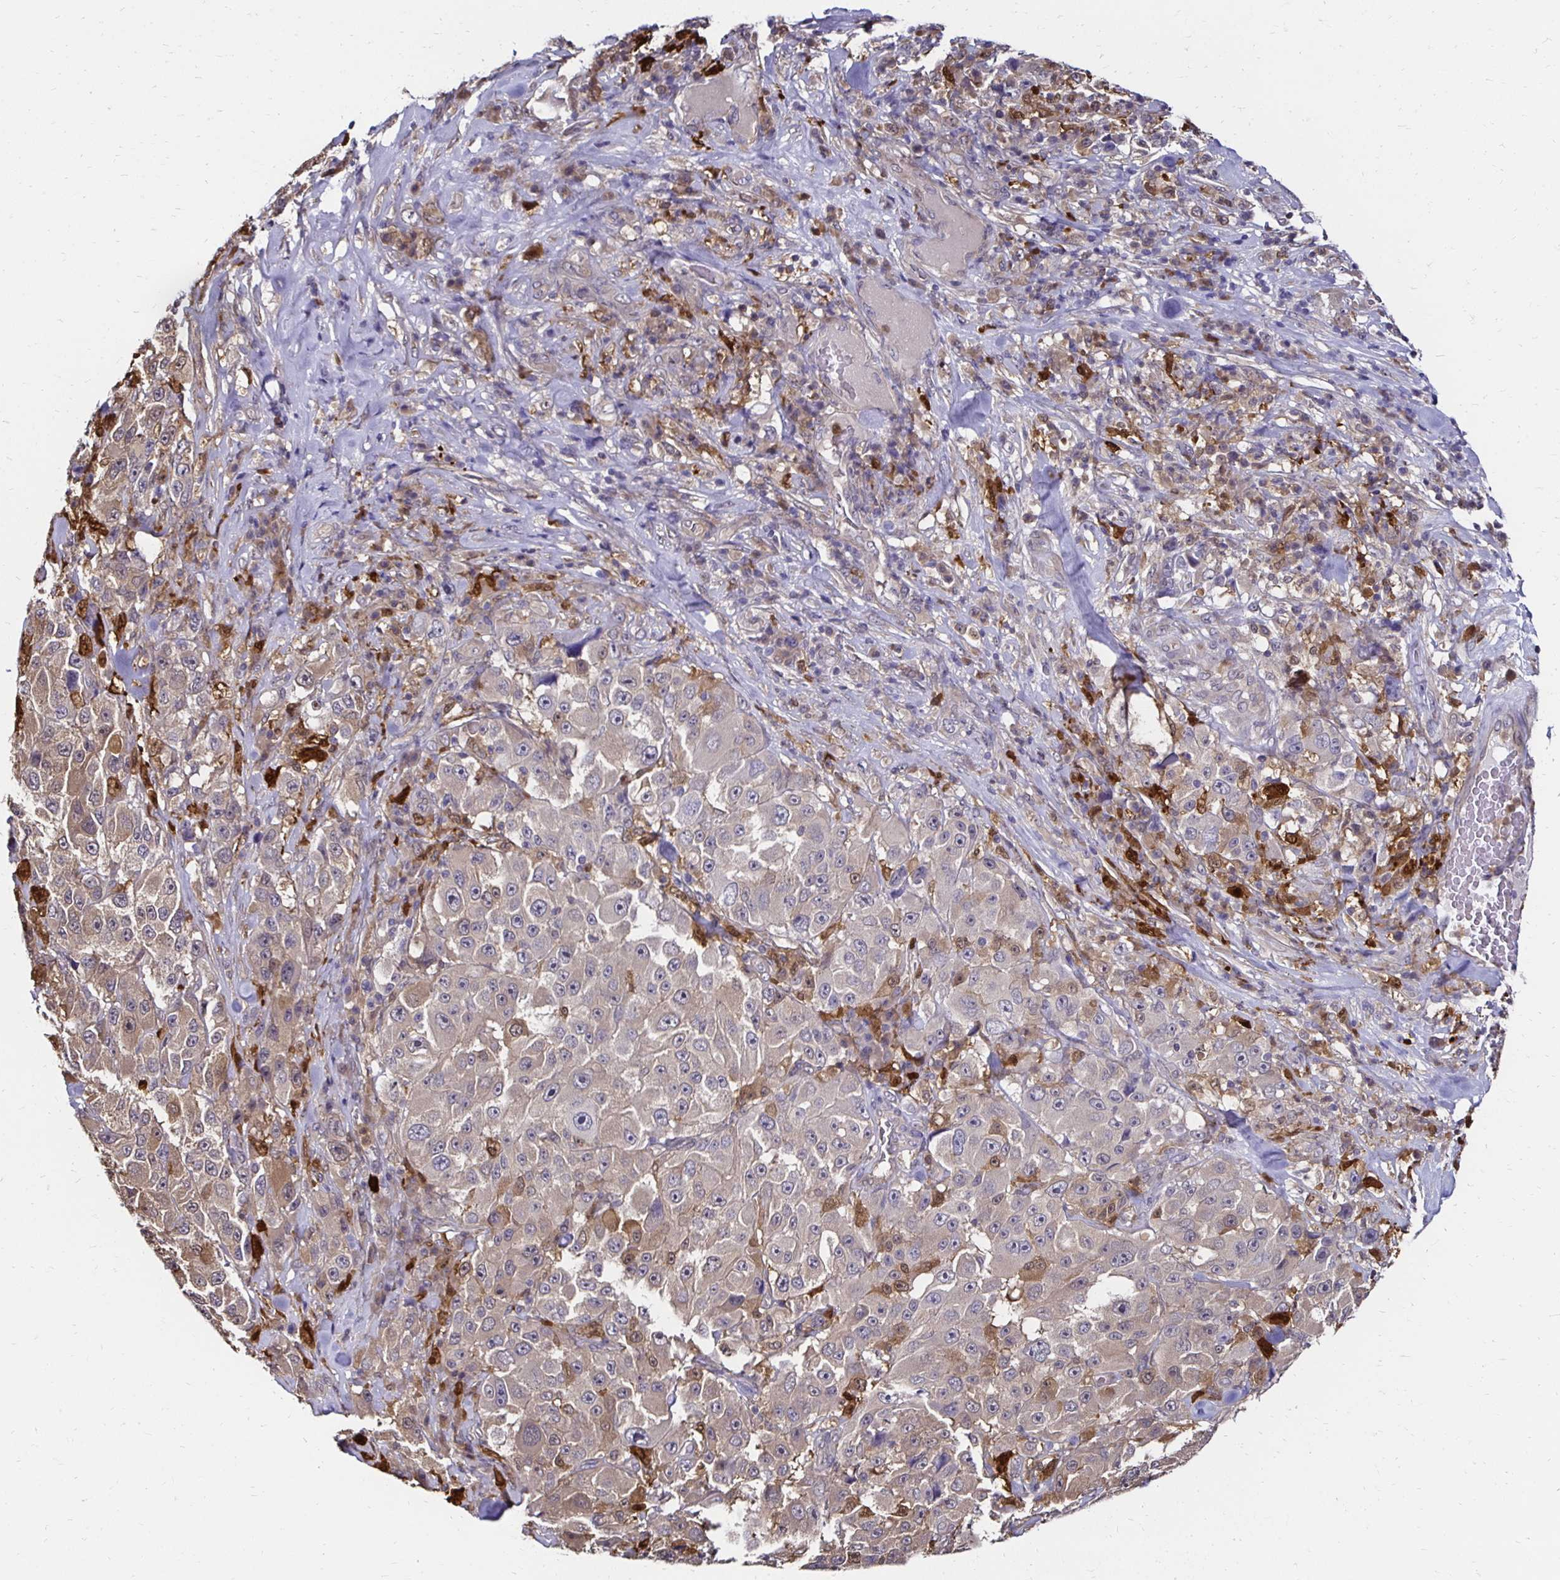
{"staining": {"intensity": "weak", "quantity": "<25%", "location": "cytoplasmic/membranous"}, "tissue": "melanoma", "cell_type": "Tumor cells", "image_type": "cancer", "snomed": [{"axis": "morphology", "description": "Malignant melanoma, Metastatic site"}, {"axis": "topography", "description": "Lymph node"}], "caption": "Tumor cells are negative for protein expression in human malignant melanoma (metastatic site).", "gene": "TXN", "patient": {"sex": "male", "age": 62}}